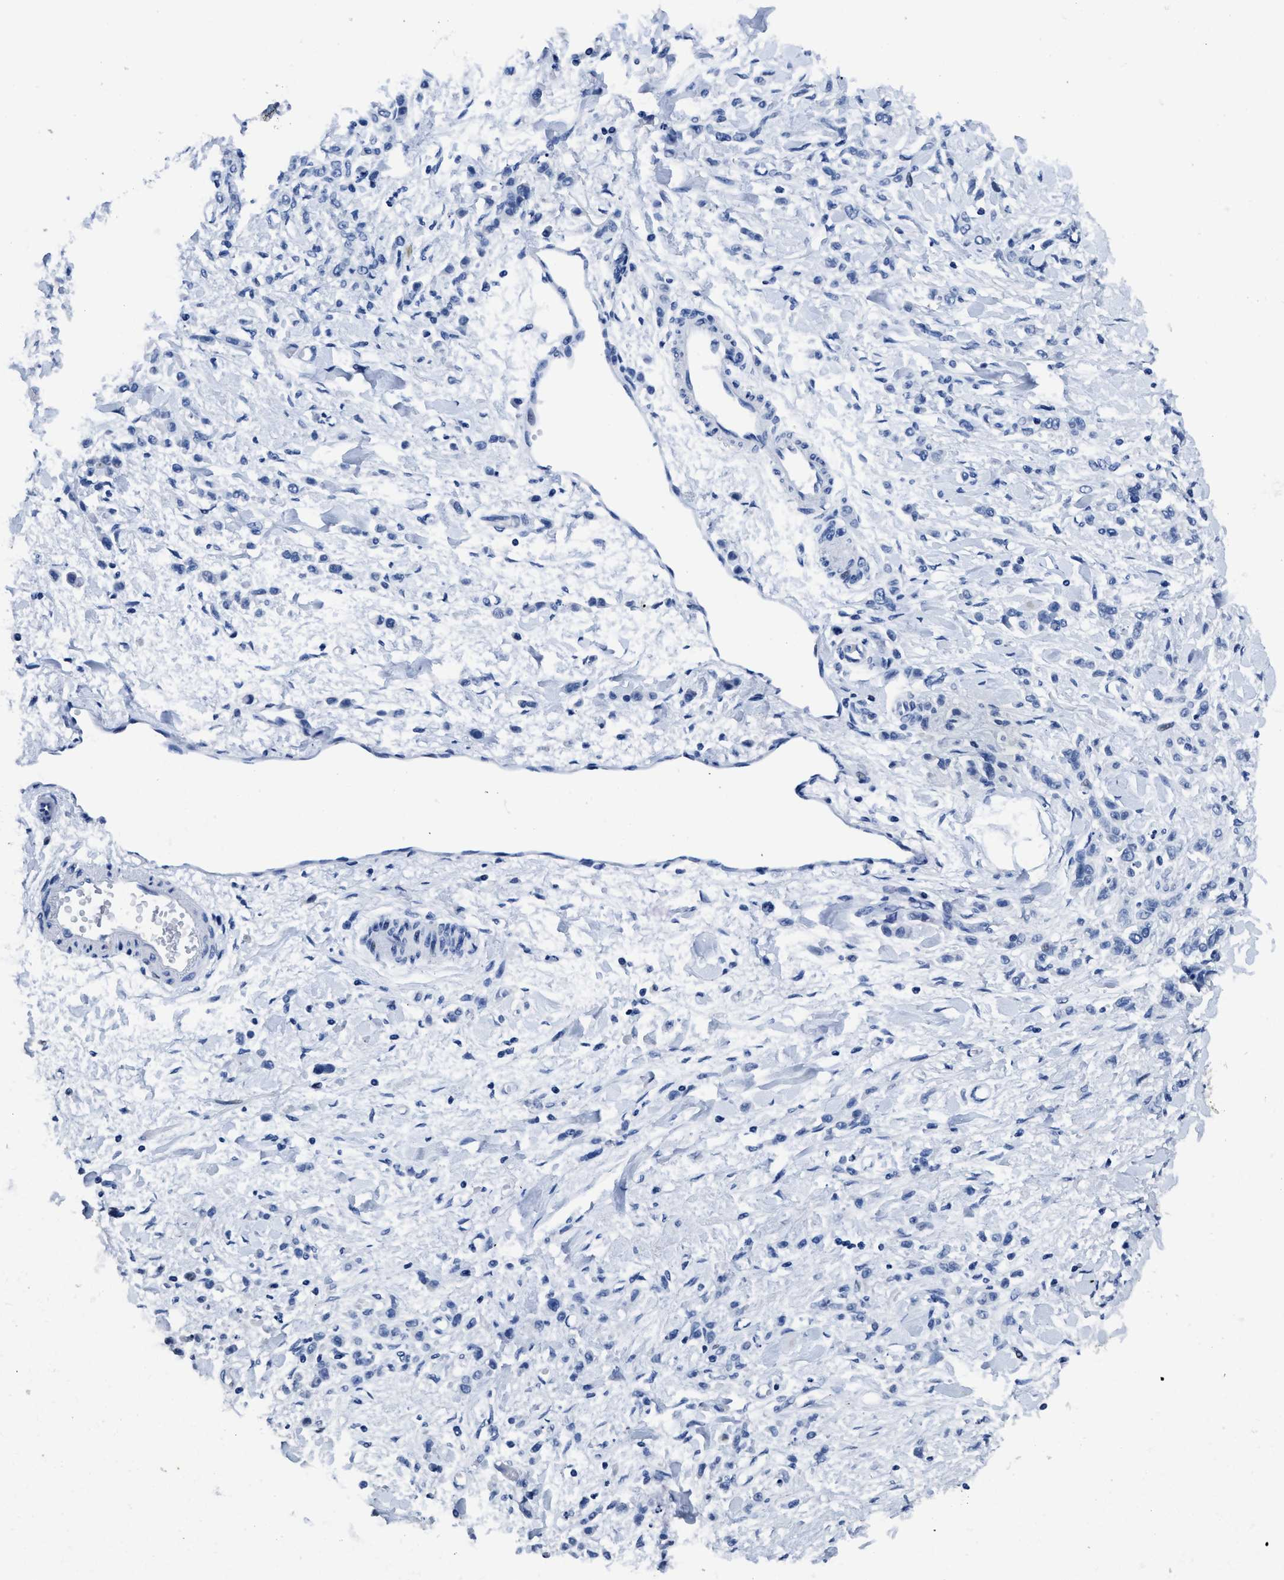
{"staining": {"intensity": "negative", "quantity": "none", "location": "none"}, "tissue": "stomach cancer", "cell_type": "Tumor cells", "image_type": "cancer", "snomed": [{"axis": "morphology", "description": "Normal tissue, NOS"}, {"axis": "morphology", "description": "Adenocarcinoma, NOS"}, {"axis": "topography", "description": "Stomach"}], "caption": "Tumor cells are negative for brown protein staining in adenocarcinoma (stomach).", "gene": "ITGA2B", "patient": {"sex": "male", "age": 82}}